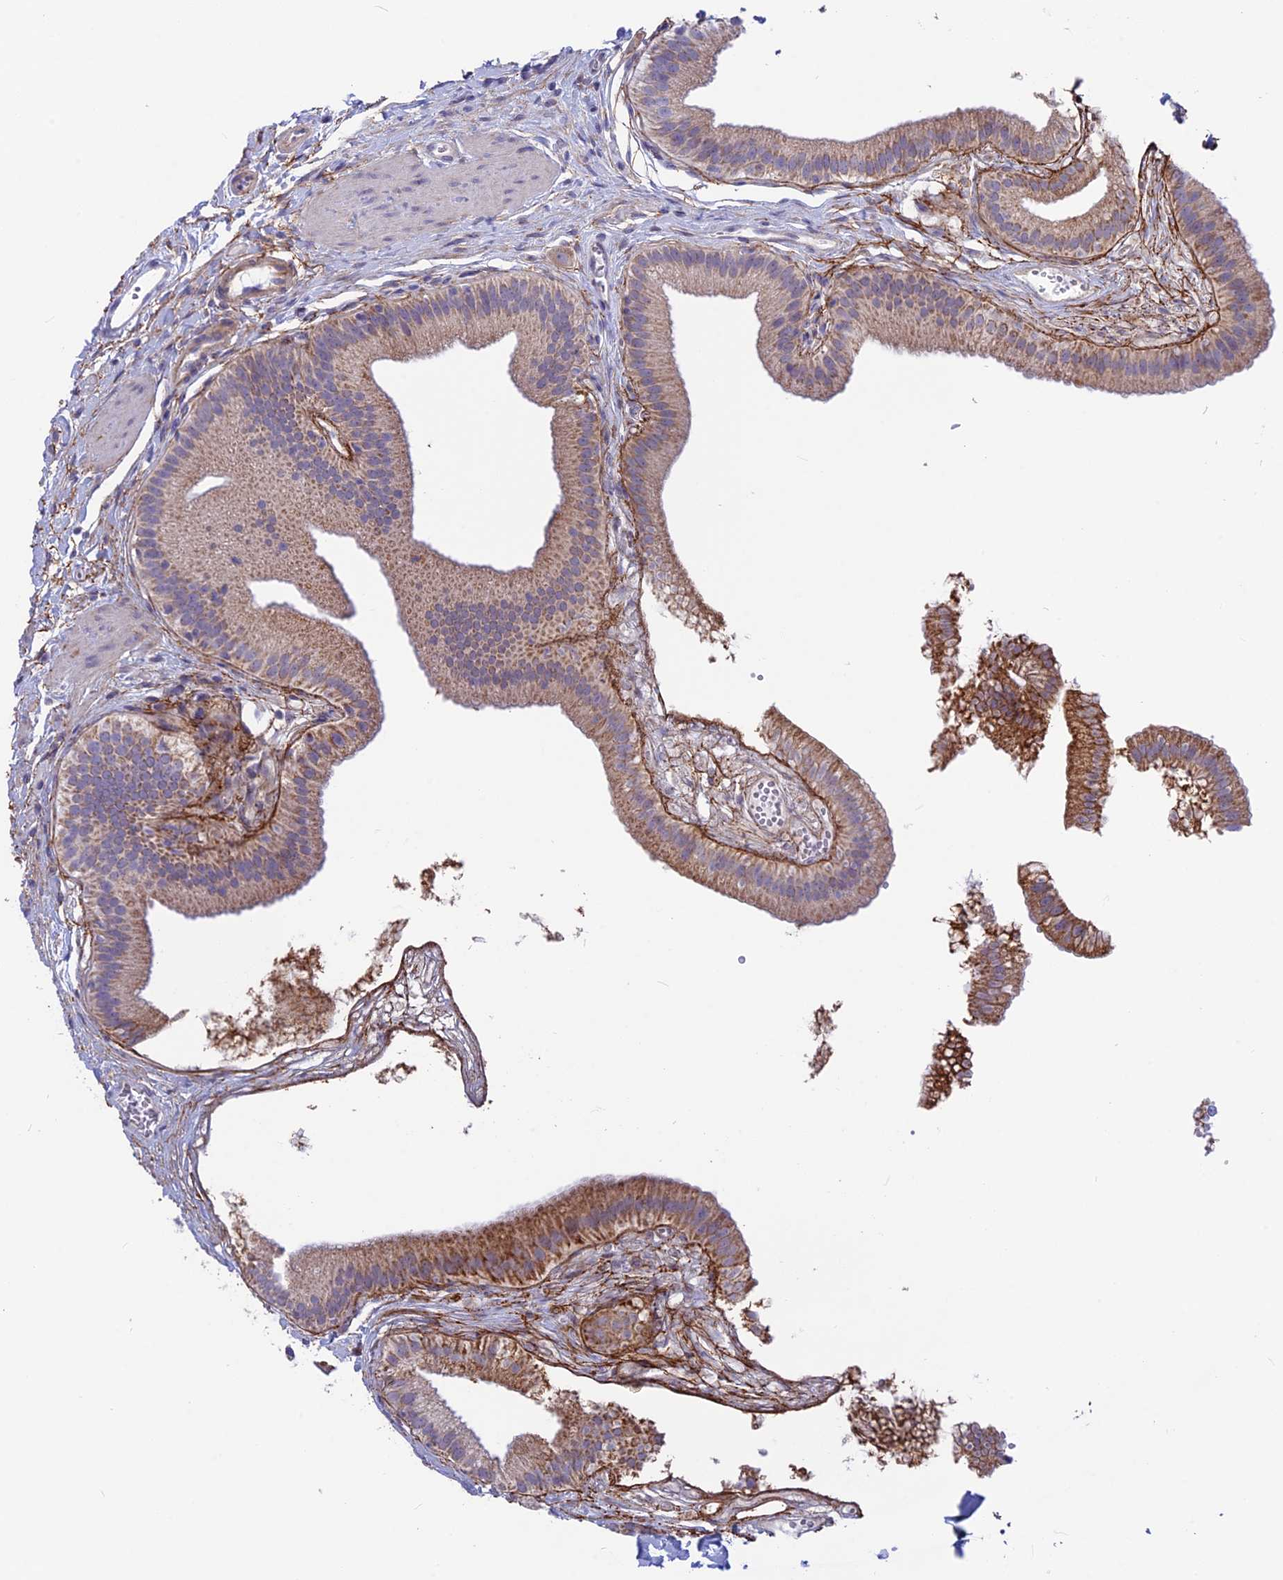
{"staining": {"intensity": "moderate", "quantity": "25%-75%", "location": "cytoplasmic/membranous"}, "tissue": "gallbladder", "cell_type": "Glandular cells", "image_type": "normal", "snomed": [{"axis": "morphology", "description": "Normal tissue, NOS"}, {"axis": "topography", "description": "Gallbladder"}], "caption": "Protein staining reveals moderate cytoplasmic/membranous staining in about 25%-75% of glandular cells in normal gallbladder.", "gene": "PLAC9", "patient": {"sex": "female", "age": 54}}